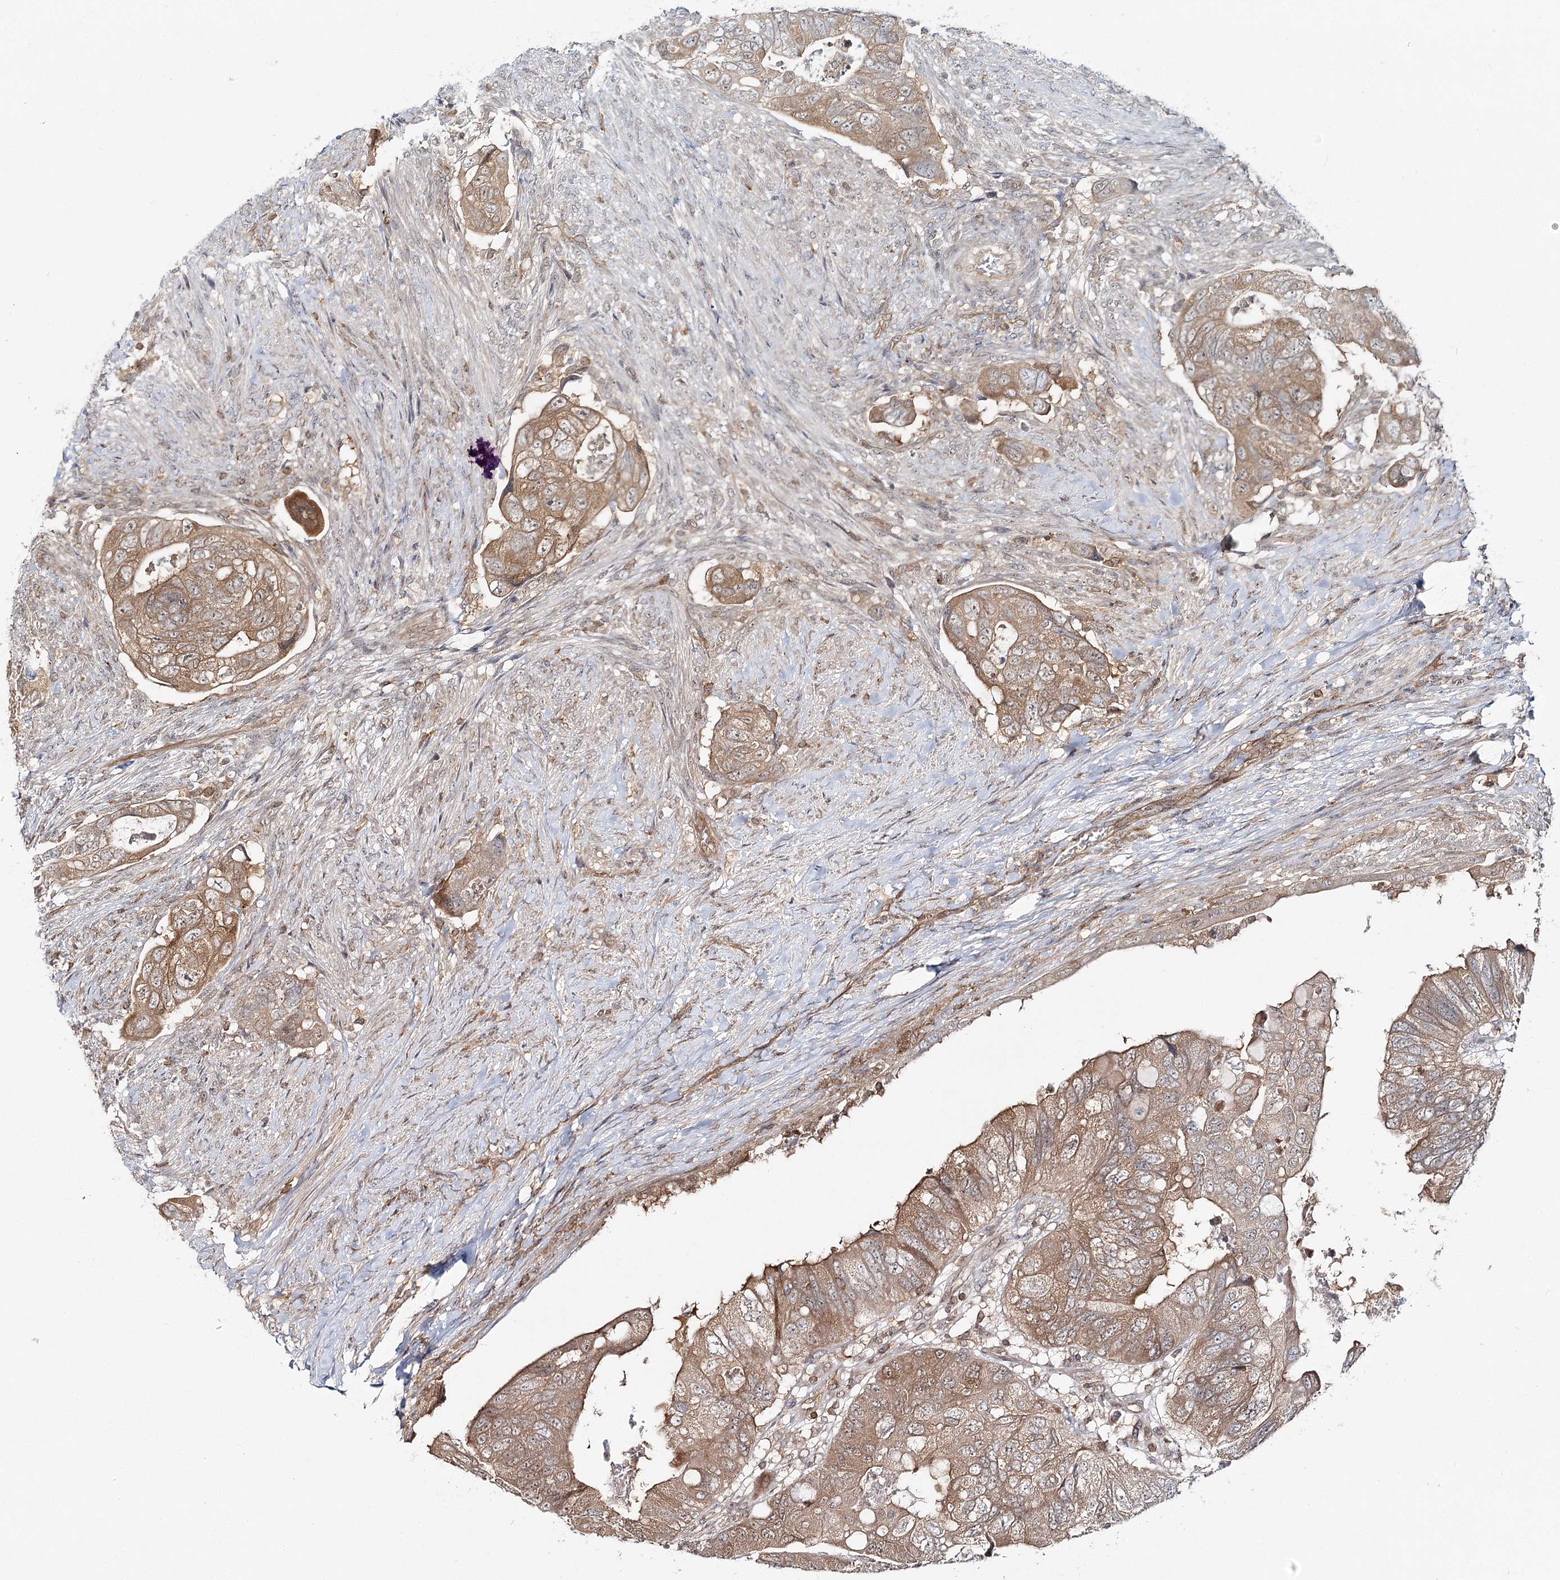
{"staining": {"intensity": "moderate", "quantity": ">75%", "location": "cytoplasmic/membranous"}, "tissue": "colorectal cancer", "cell_type": "Tumor cells", "image_type": "cancer", "snomed": [{"axis": "morphology", "description": "Adenocarcinoma, NOS"}, {"axis": "topography", "description": "Rectum"}], "caption": "A high-resolution histopathology image shows immunohistochemistry staining of colorectal cancer, which reveals moderate cytoplasmic/membranous expression in about >75% of tumor cells.", "gene": "FAM120B", "patient": {"sex": "male", "age": 63}}